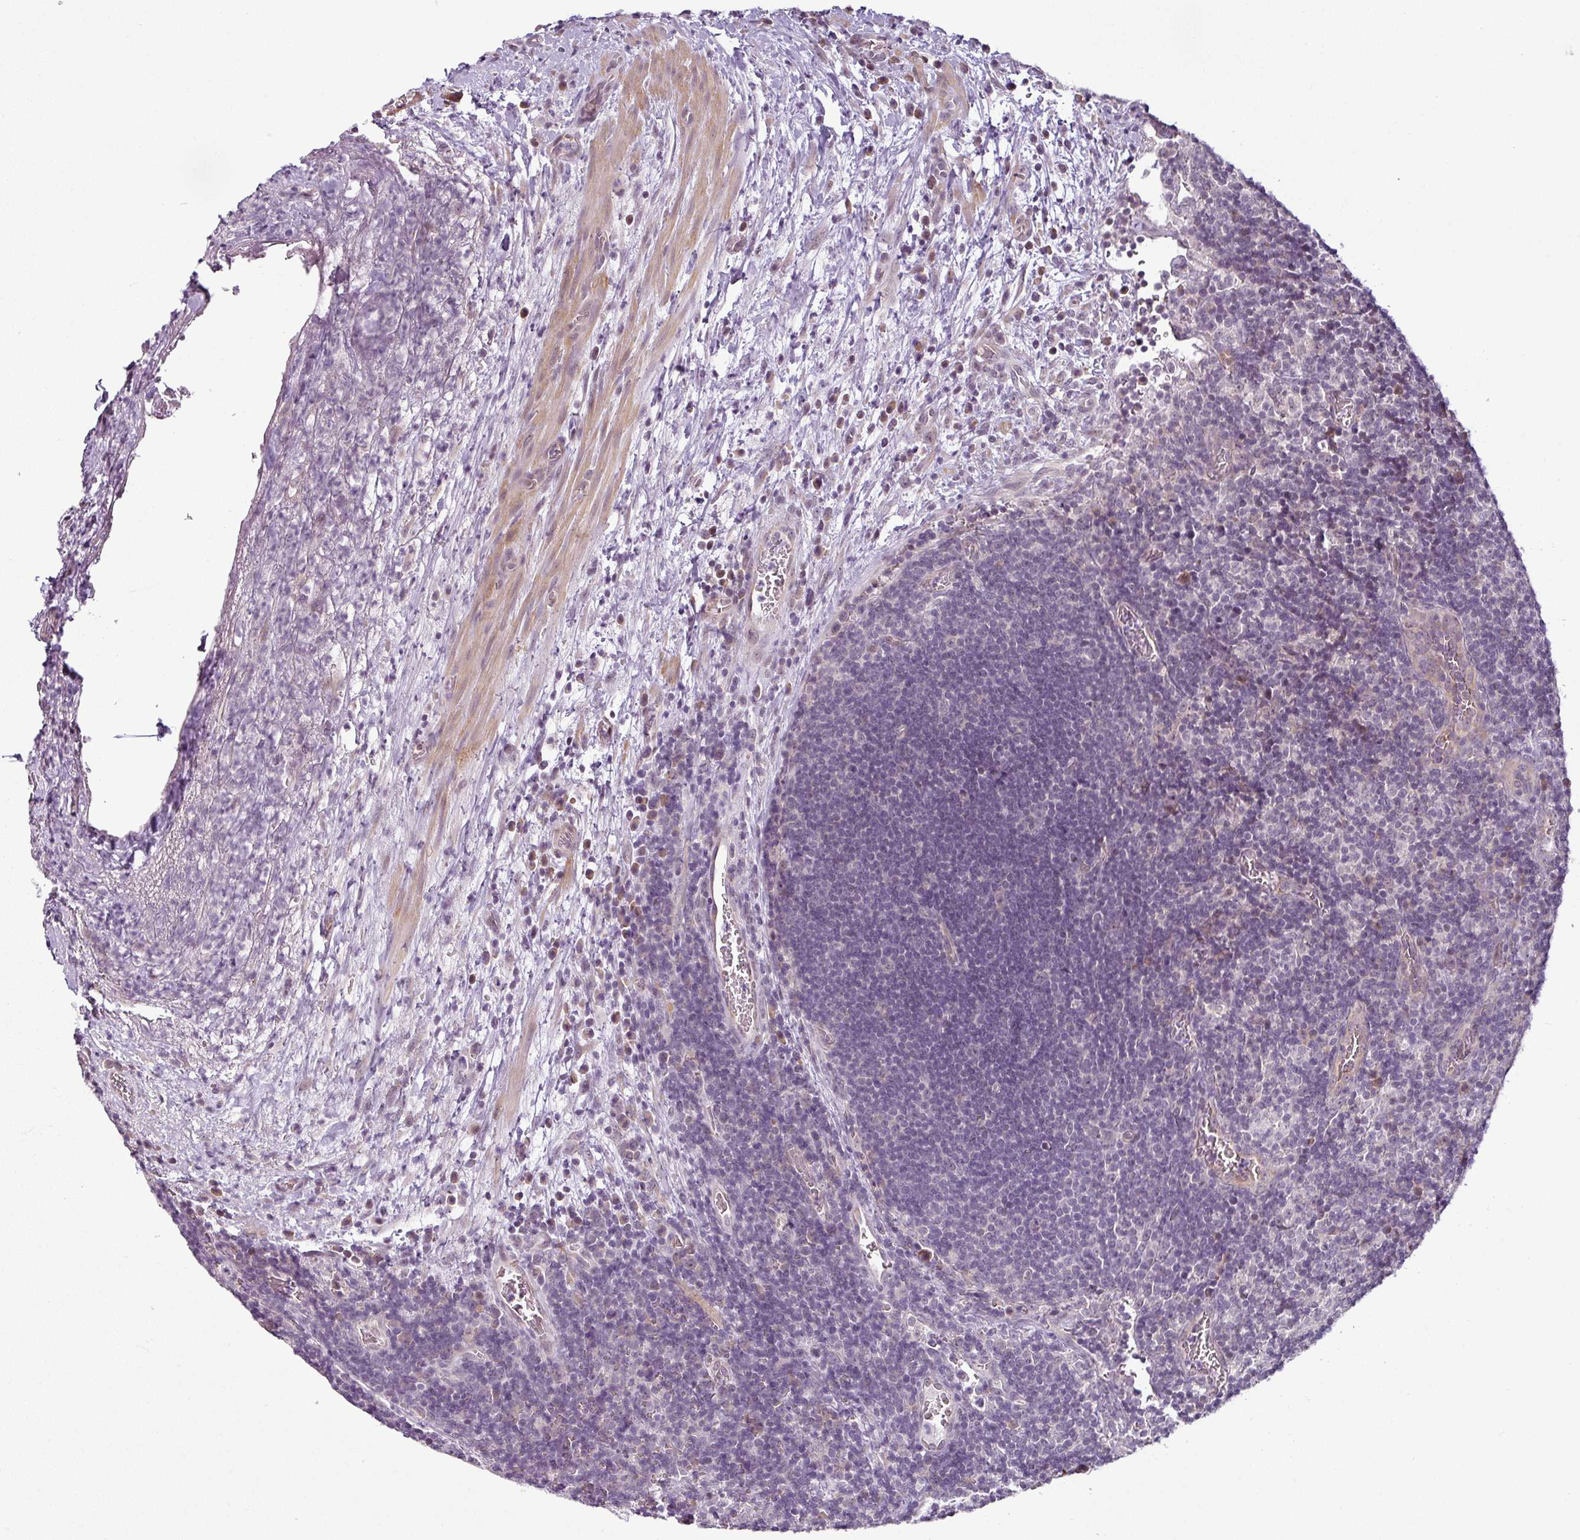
{"staining": {"intensity": "negative", "quantity": "none", "location": "none"}, "tissue": "lymph node", "cell_type": "Germinal center cells", "image_type": "normal", "snomed": [{"axis": "morphology", "description": "Normal tissue, NOS"}, {"axis": "topography", "description": "Lymph node"}], "caption": "A high-resolution micrograph shows immunohistochemistry (IHC) staining of unremarkable lymph node, which reveals no significant expression in germinal center cells. (DAB (3,3'-diaminobenzidine) immunohistochemistry visualized using brightfield microscopy, high magnification).", "gene": "OR52D1", "patient": {"sex": "male", "age": 50}}